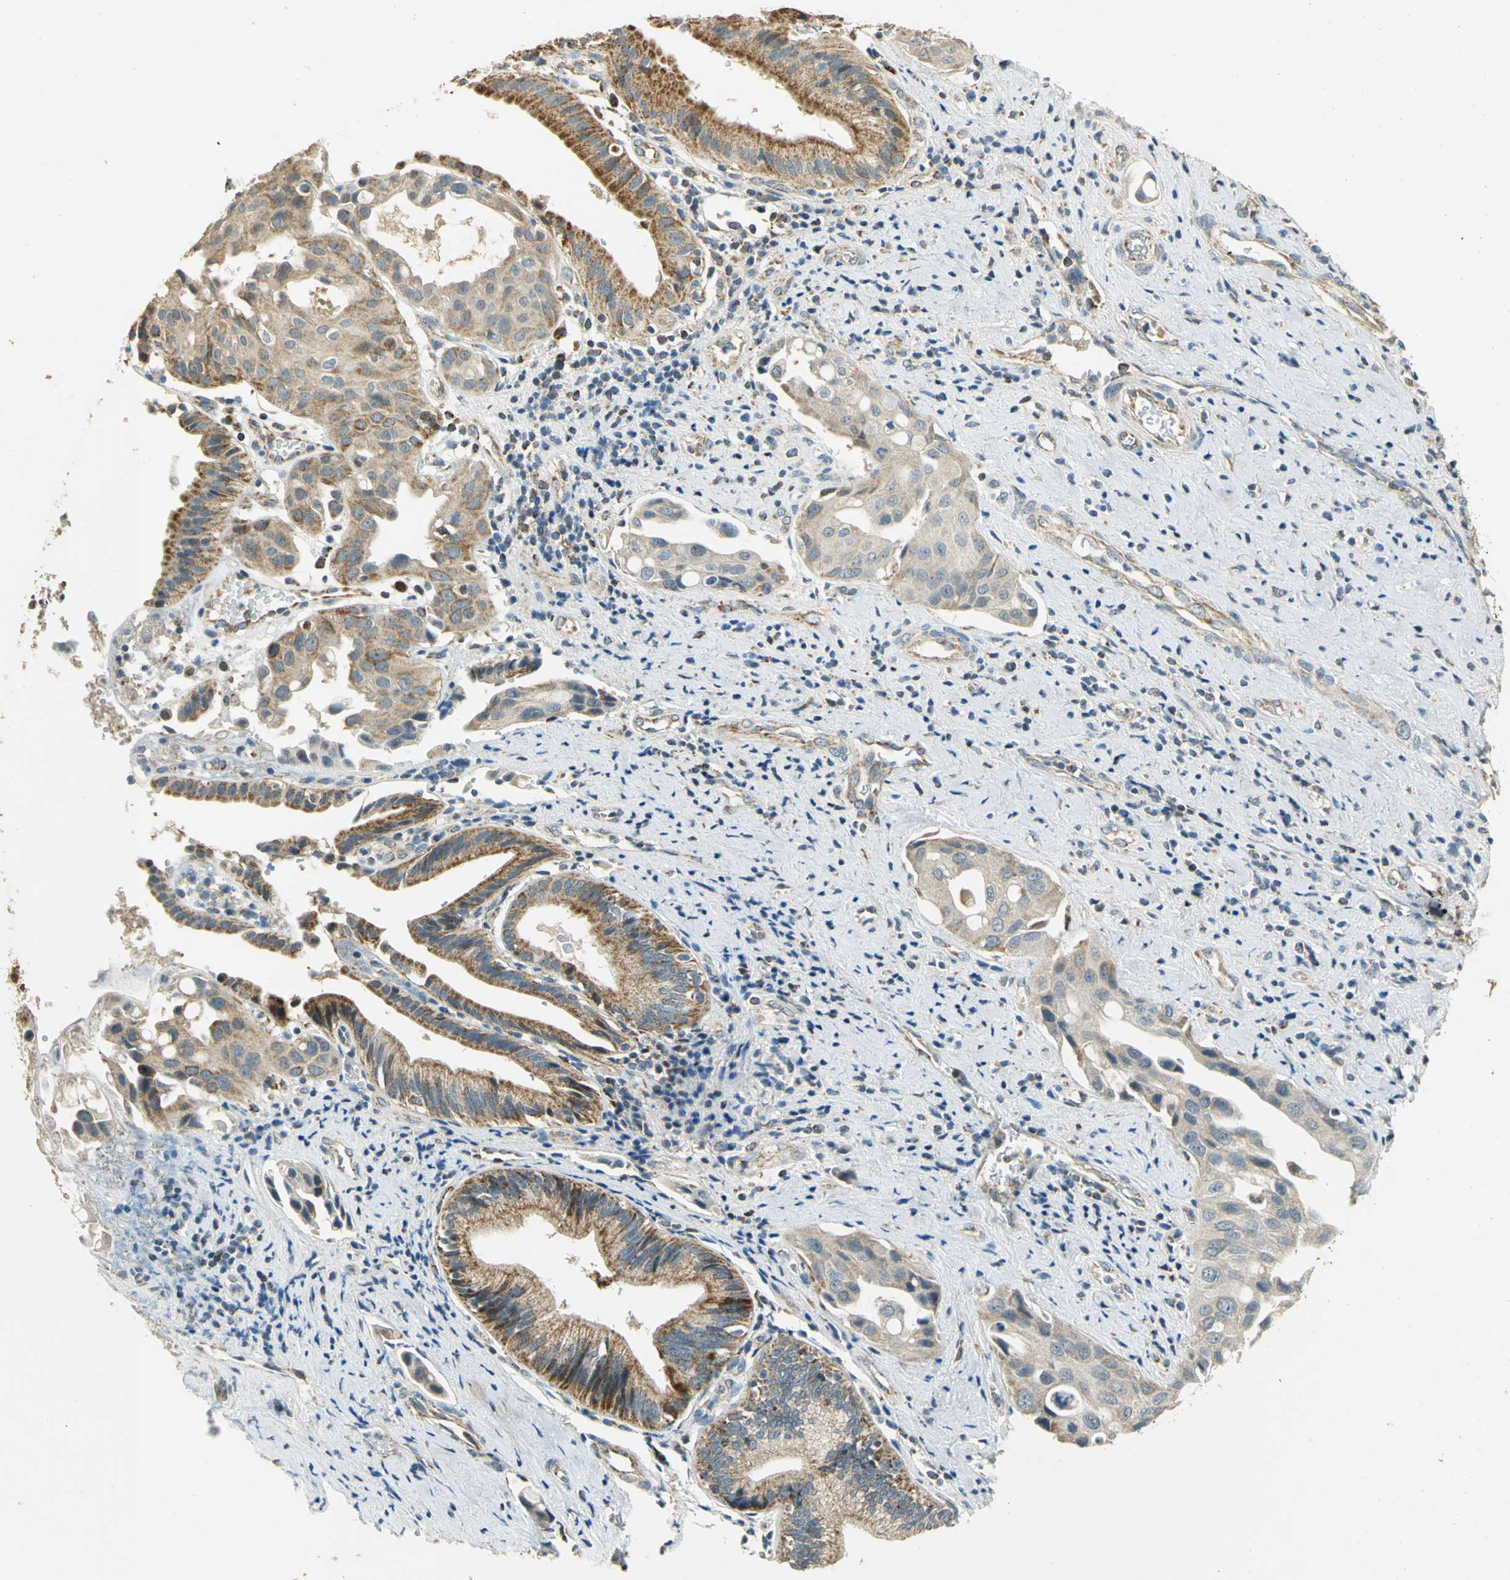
{"staining": {"intensity": "moderate", "quantity": ">75%", "location": "cytoplasmic/membranous"}, "tissue": "pancreatic cancer", "cell_type": "Tumor cells", "image_type": "cancer", "snomed": [{"axis": "morphology", "description": "Adenocarcinoma, NOS"}, {"axis": "topography", "description": "Pancreas"}], "caption": "The micrograph reveals a brown stain indicating the presence of a protein in the cytoplasmic/membranous of tumor cells in pancreatic adenocarcinoma. The staining was performed using DAB (3,3'-diaminobenzidine) to visualize the protein expression in brown, while the nuclei were stained in blue with hematoxylin (Magnification: 20x).", "gene": "HDHD5", "patient": {"sex": "female", "age": 60}}